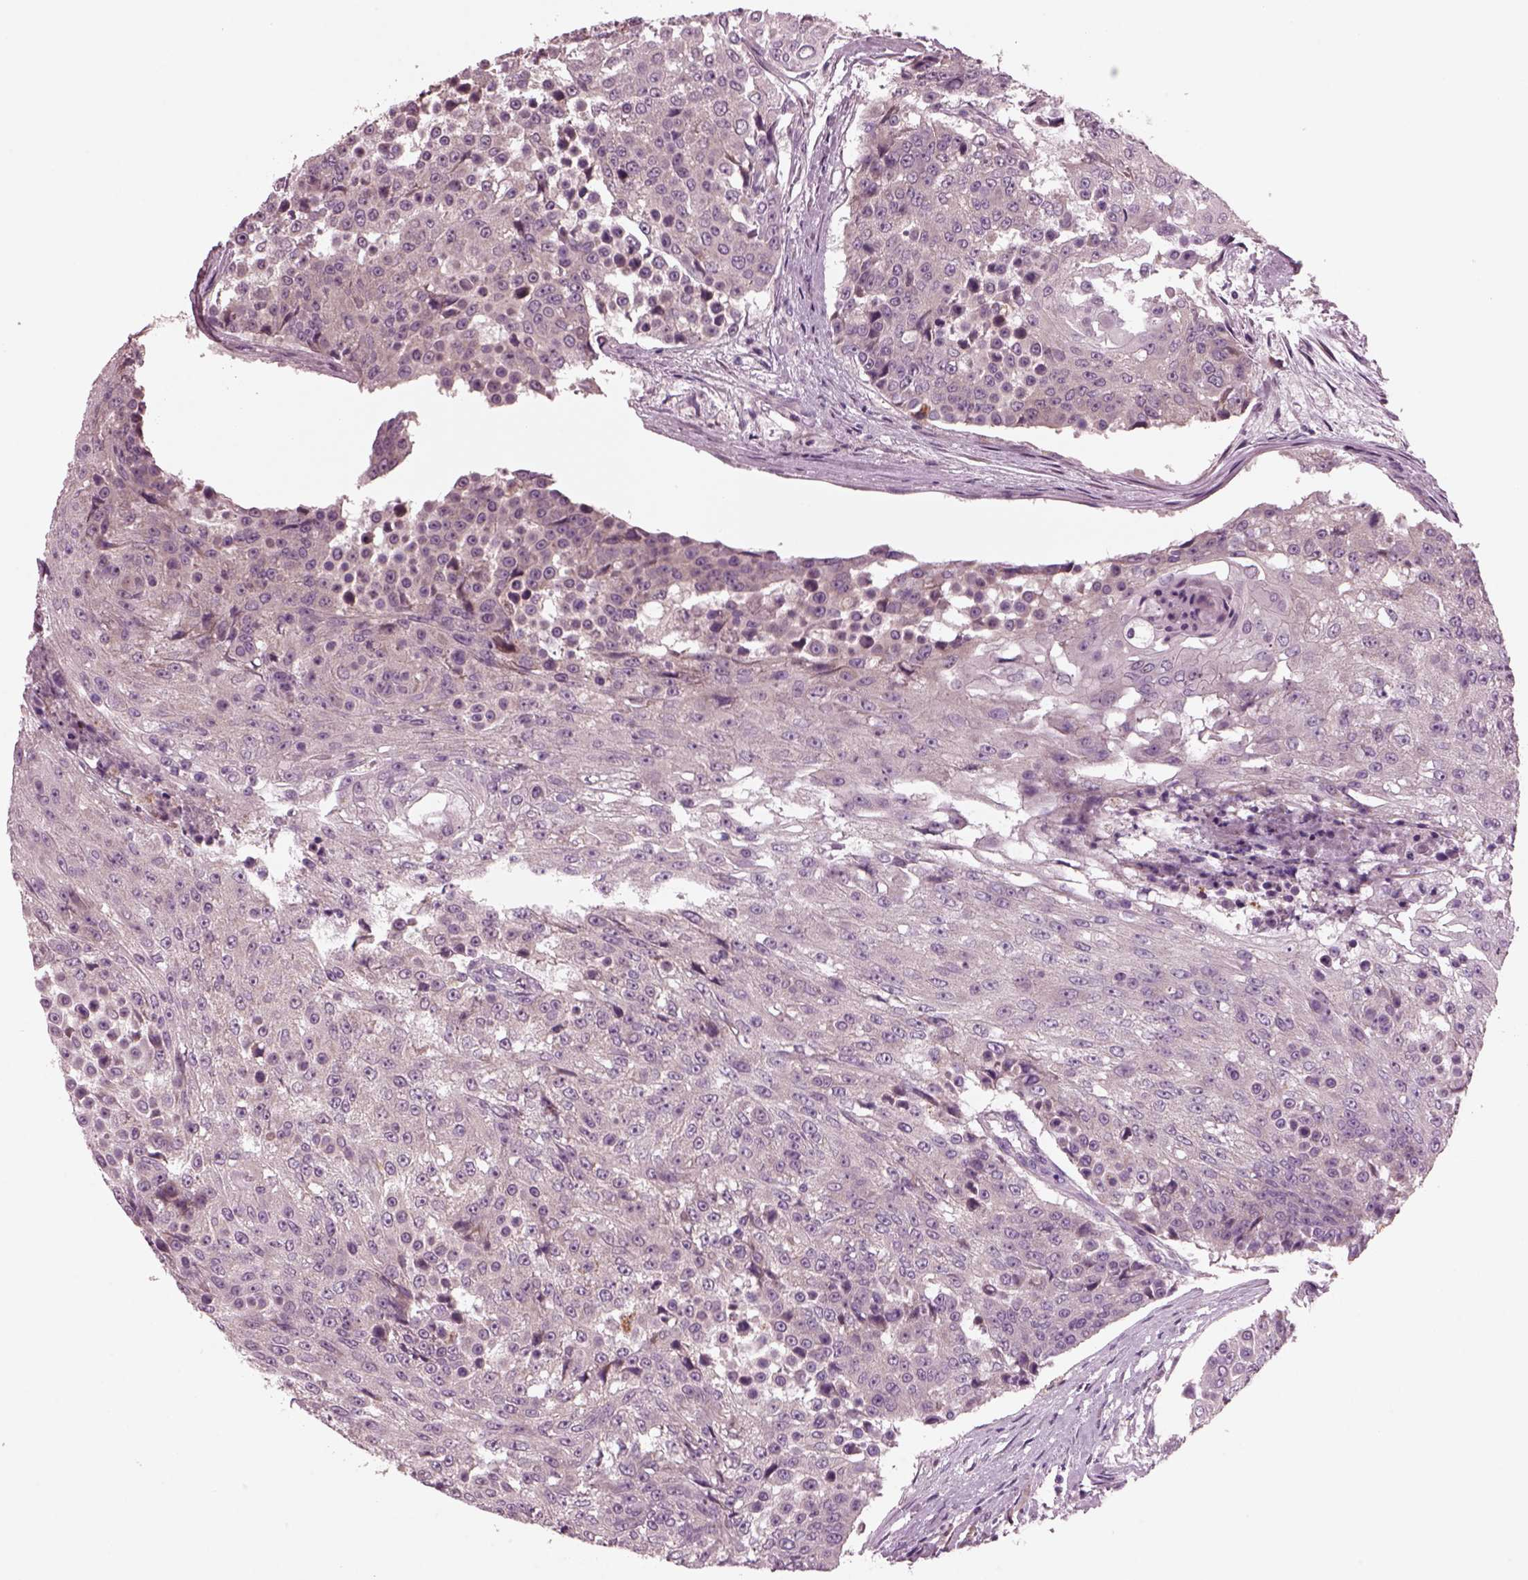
{"staining": {"intensity": "weak", "quantity": "<25%", "location": "cytoplasmic/membranous"}, "tissue": "urothelial cancer", "cell_type": "Tumor cells", "image_type": "cancer", "snomed": [{"axis": "morphology", "description": "Urothelial carcinoma, High grade"}, {"axis": "topography", "description": "Urinary bladder"}], "caption": "Tumor cells are negative for brown protein staining in urothelial cancer.", "gene": "AP4M1", "patient": {"sex": "female", "age": 63}}